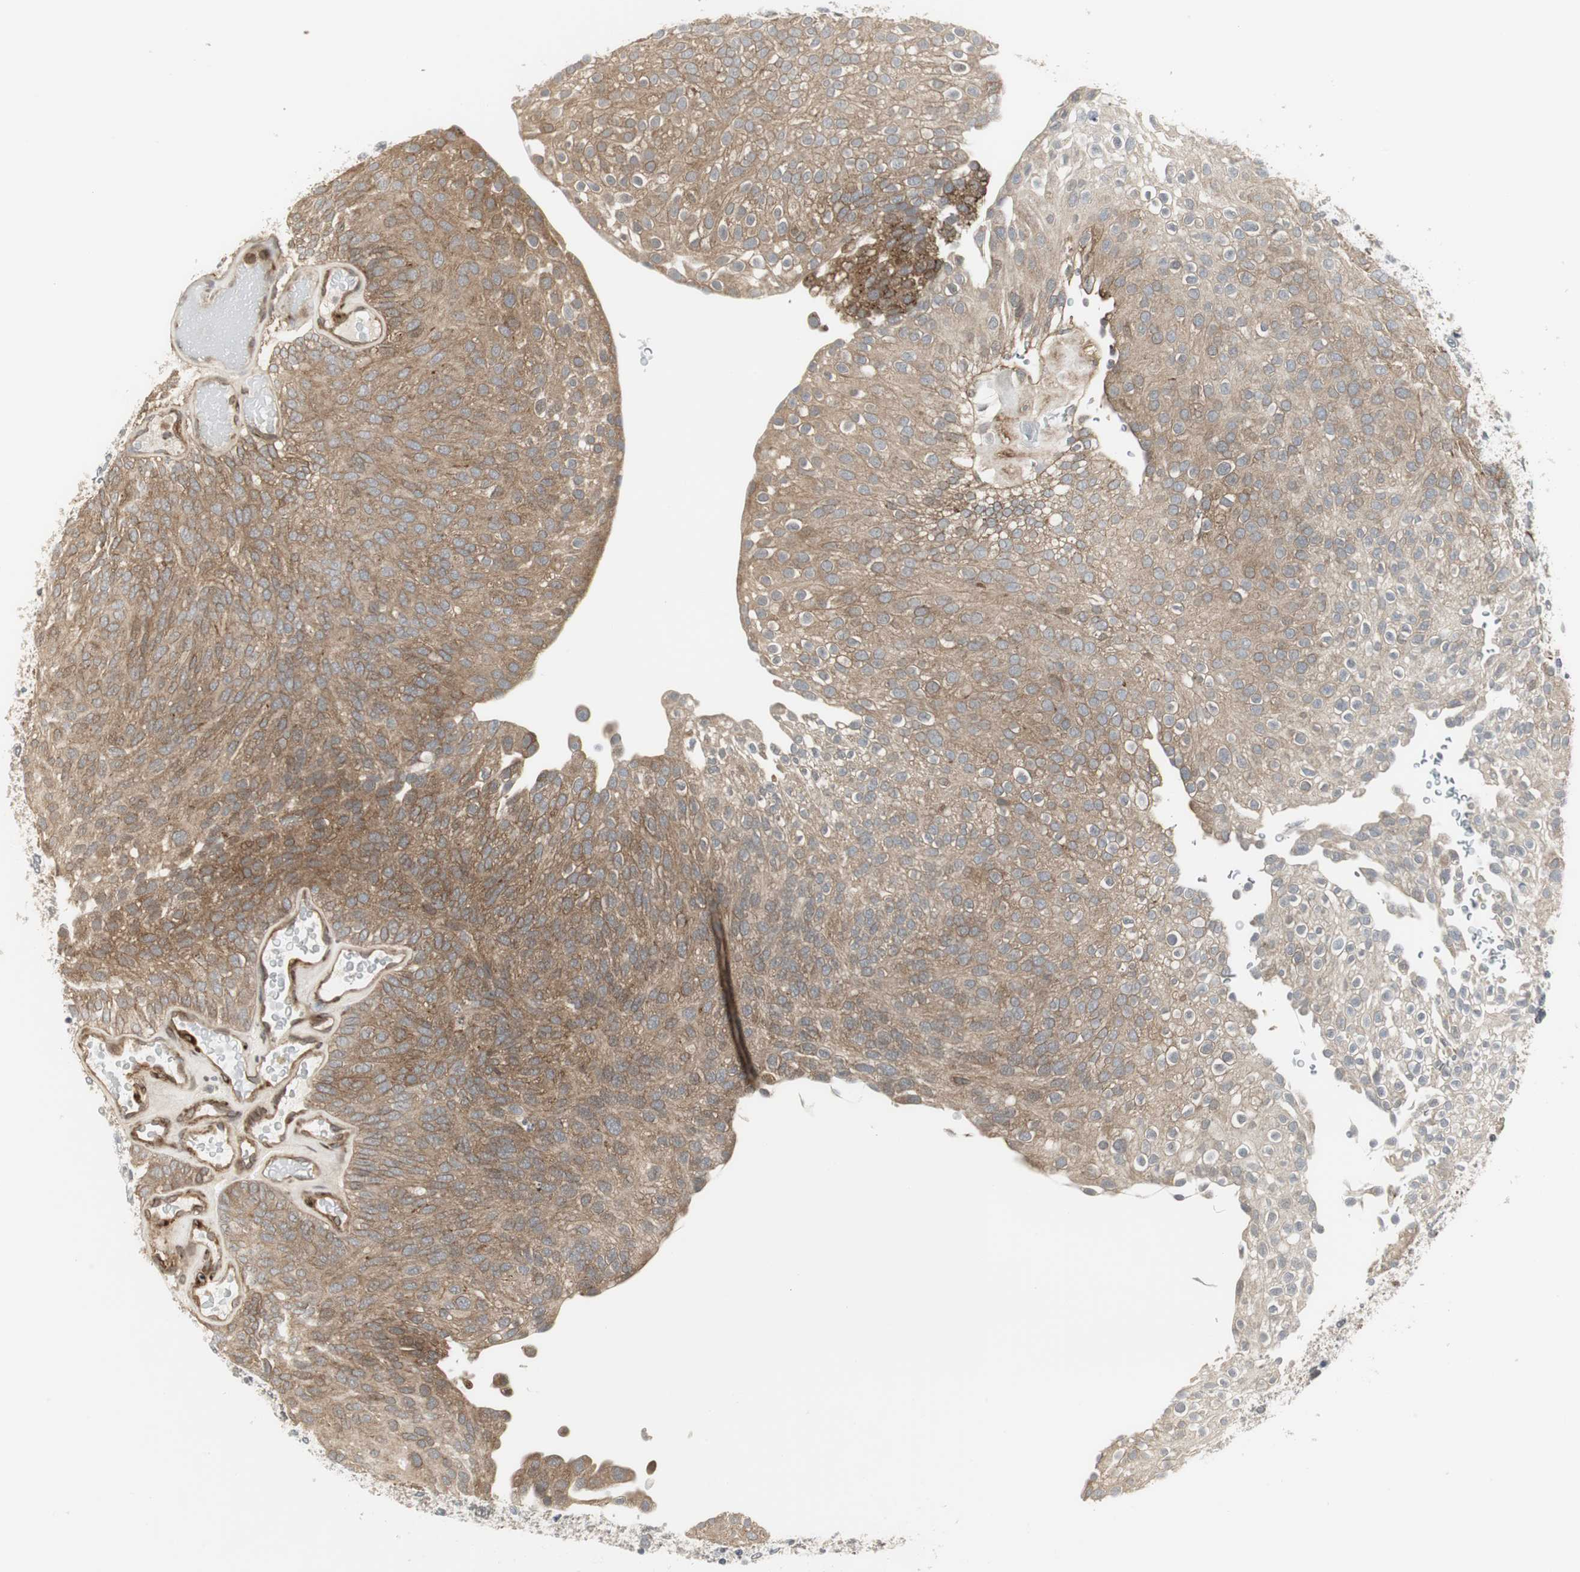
{"staining": {"intensity": "moderate", "quantity": ">75%", "location": "cytoplasmic/membranous"}, "tissue": "urothelial cancer", "cell_type": "Tumor cells", "image_type": "cancer", "snomed": [{"axis": "morphology", "description": "Urothelial carcinoma, Low grade"}, {"axis": "topography", "description": "Urinary bladder"}], "caption": "Brown immunohistochemical staining in urothelial cancer displays moderate cytoplasmic/membranous expression in approximately >75% of tumor cells.", "gene": "SCYL3", "patient": {"sex": "male", "age": 78}}